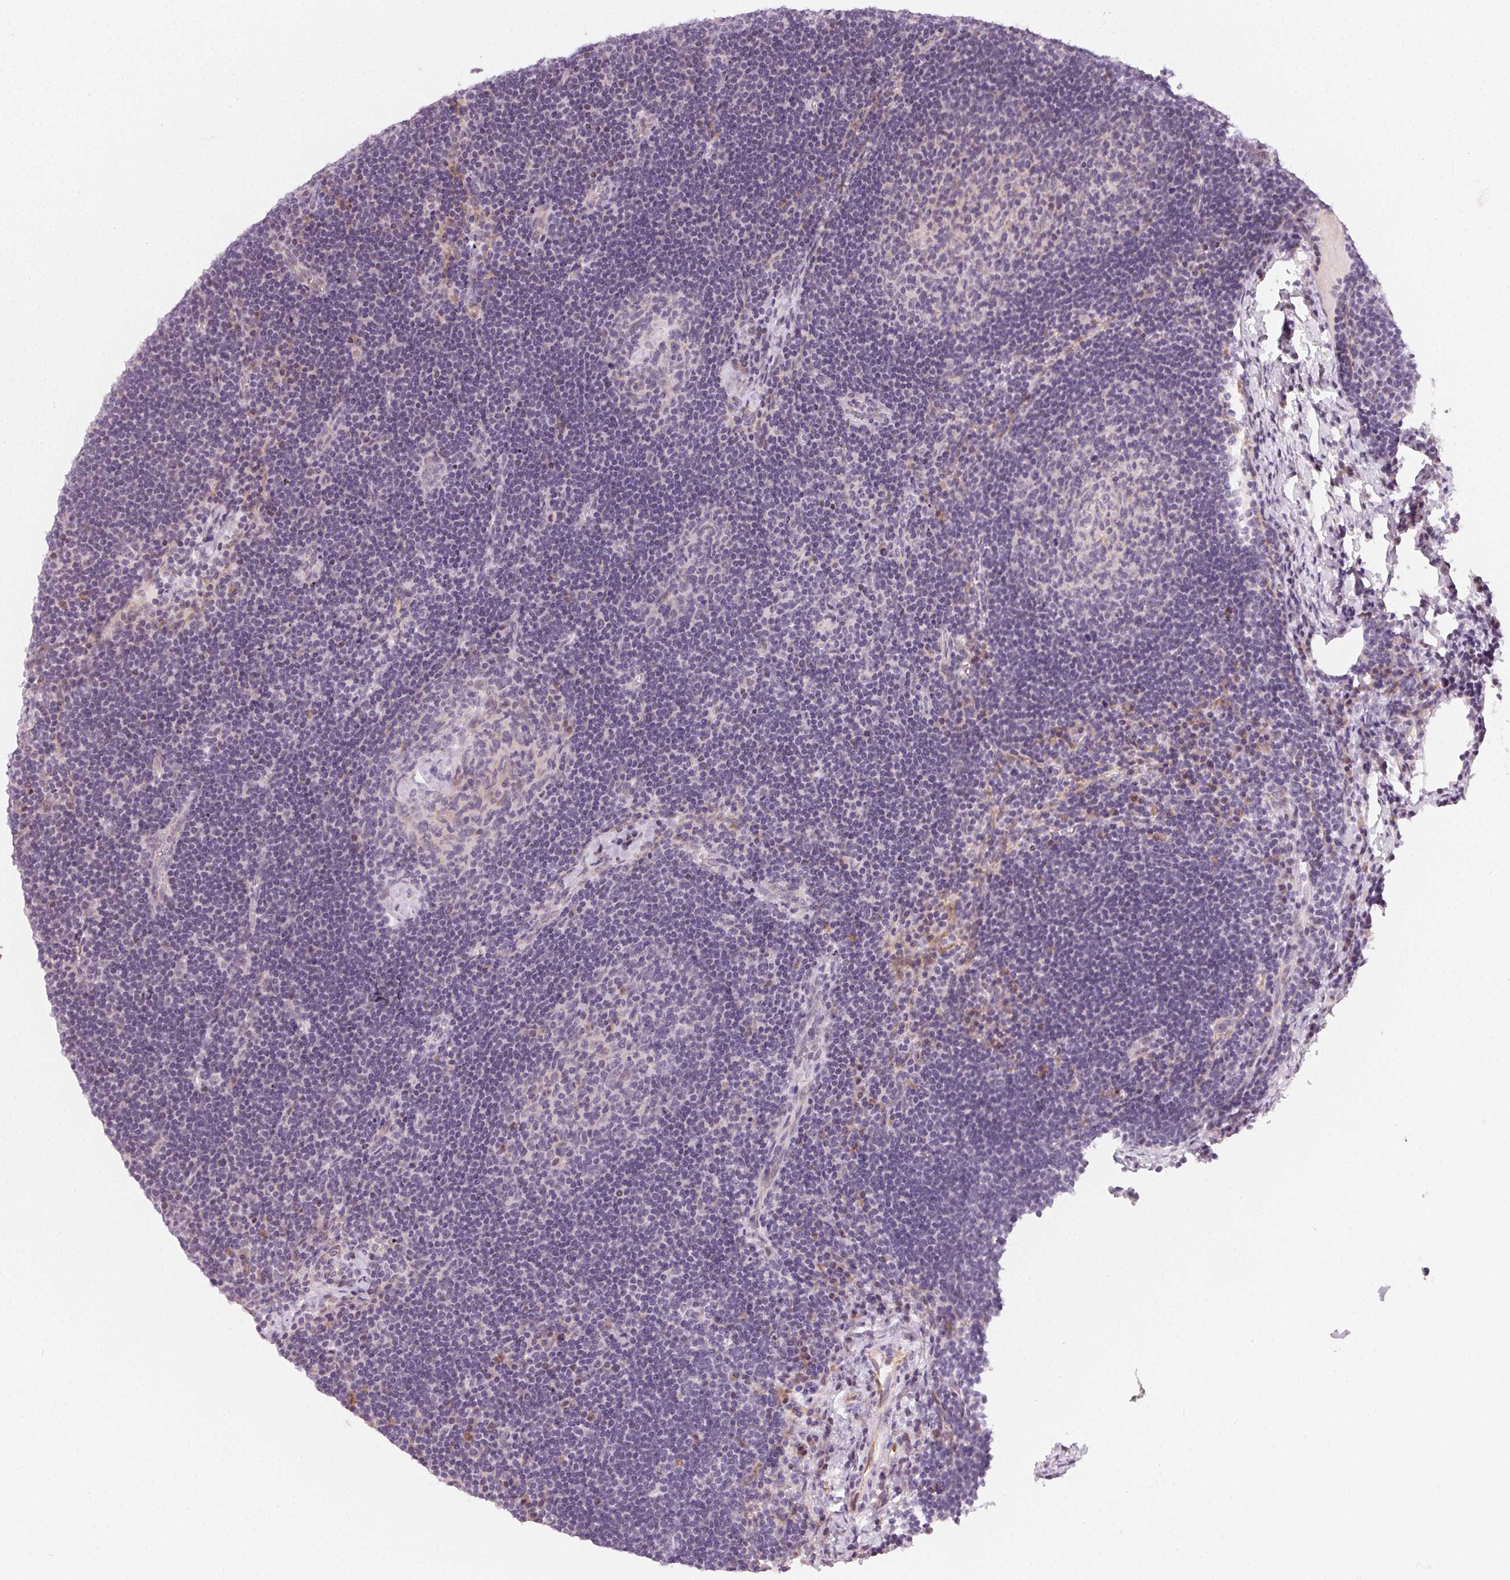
{"staining": {"intensity": "negative", "quantity": "none", "location": "none"}, "tissue": "lymph node", "cell_type": "Germinal center cells", "image_type": "normal", "snomed": [{"axis": "morphology", "description": "Normal tissue, NOS"}, {"axis": "topography", "description": "Lymph node"}], "caption": "This is an IHC histopathology image of unremarkable lymph node. There is no staining in germinal center cells.", "gene": "CCDC96", "patient": {"sex": "male", "age": 67}}